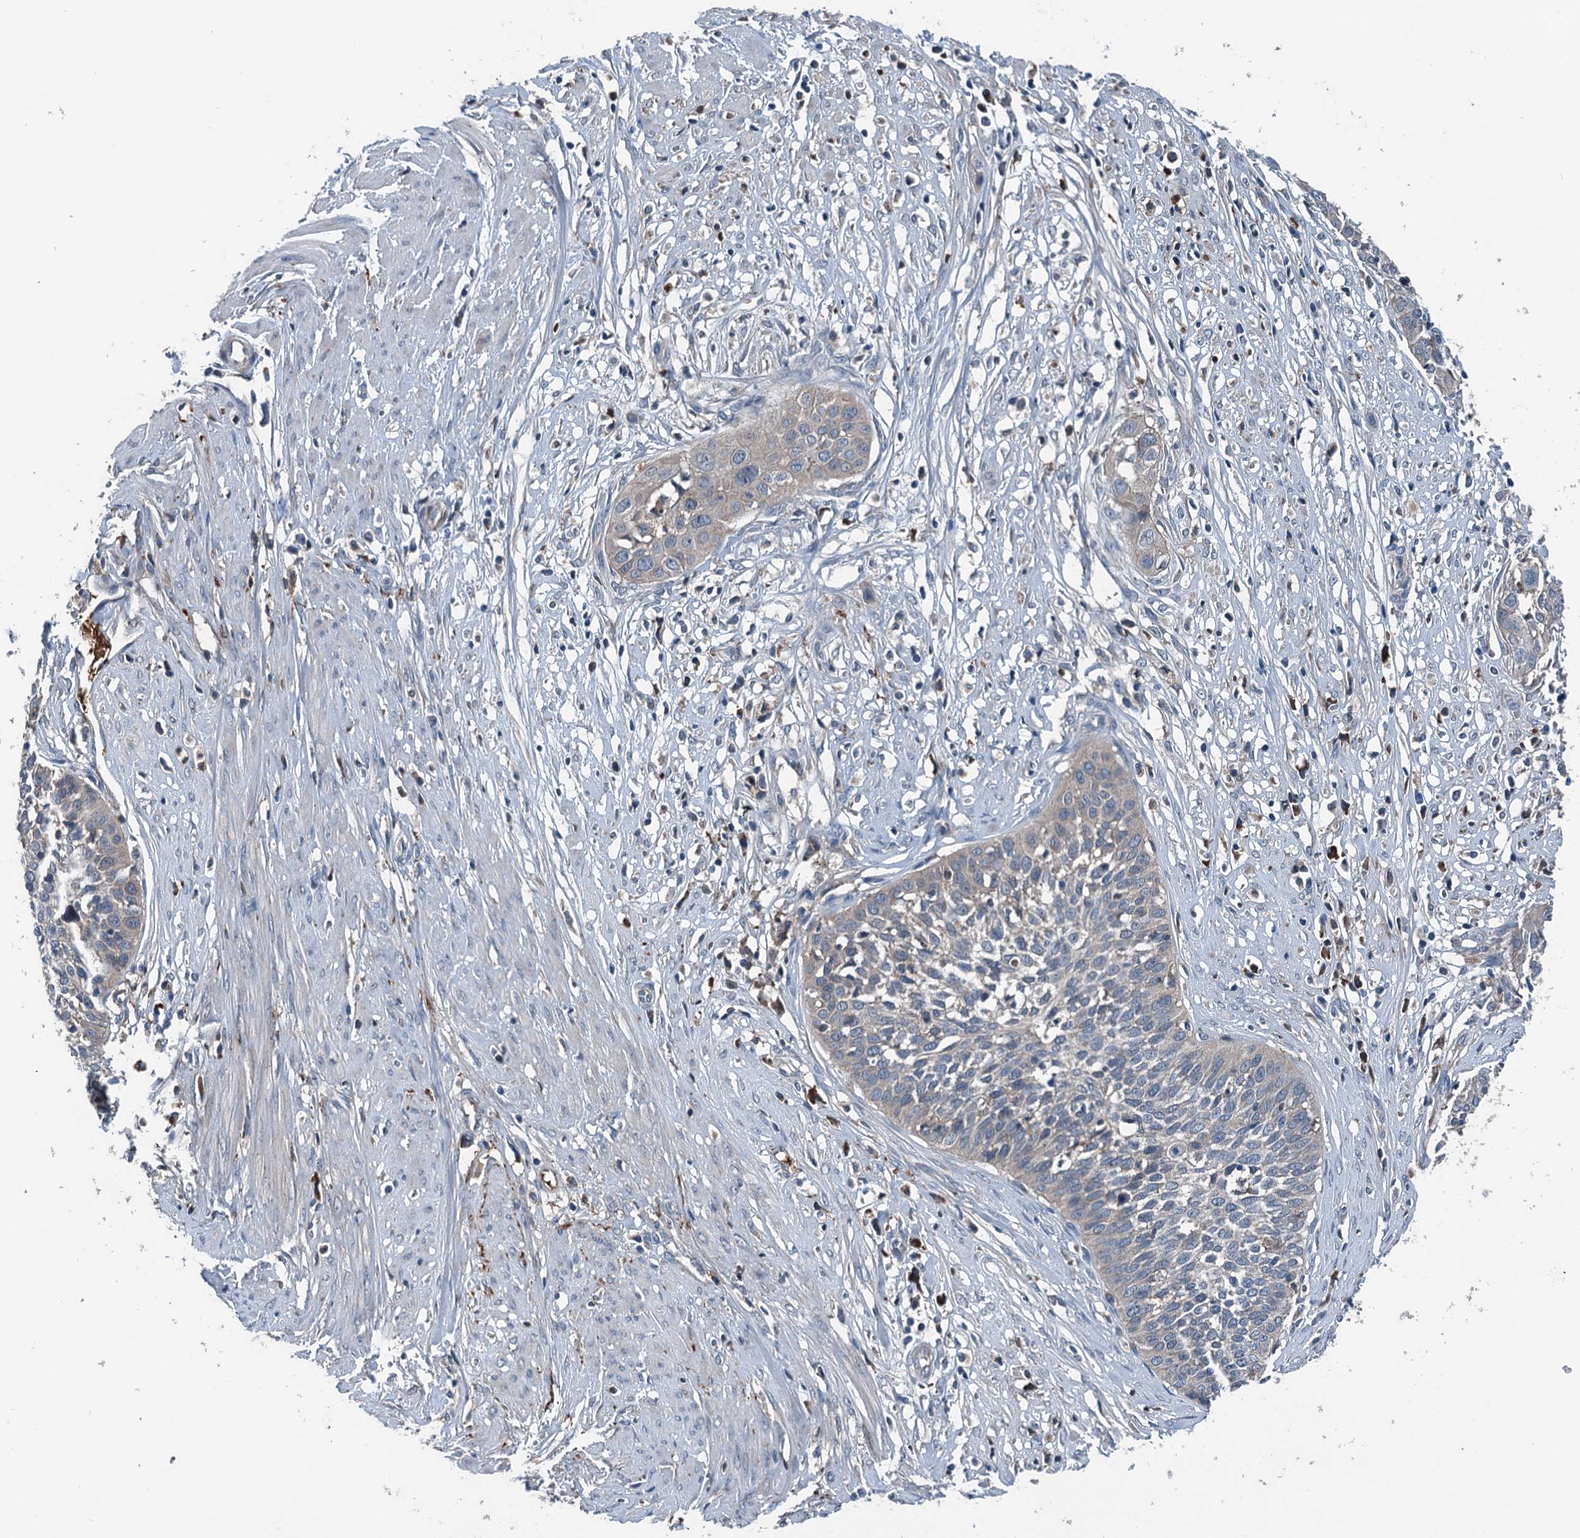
{"staining": {"intensity": "negative", "quantity": "none", "location": "none"}, "tissue": "cervical cancer", "cell_type": "Tumor cells", "image_type": "cancer", "snomed": [{"axis": "morphology", "description": "Squamous cell carcinoma, NOS"}, {"axis": "topography", "description": "Cervix"}], "caption": "An image of human squamous cell carcinoma (cervical) is negative for staining in tumor cells.", "gene": "PDSS1", "patient": {"sex": "female", "age": 34}}